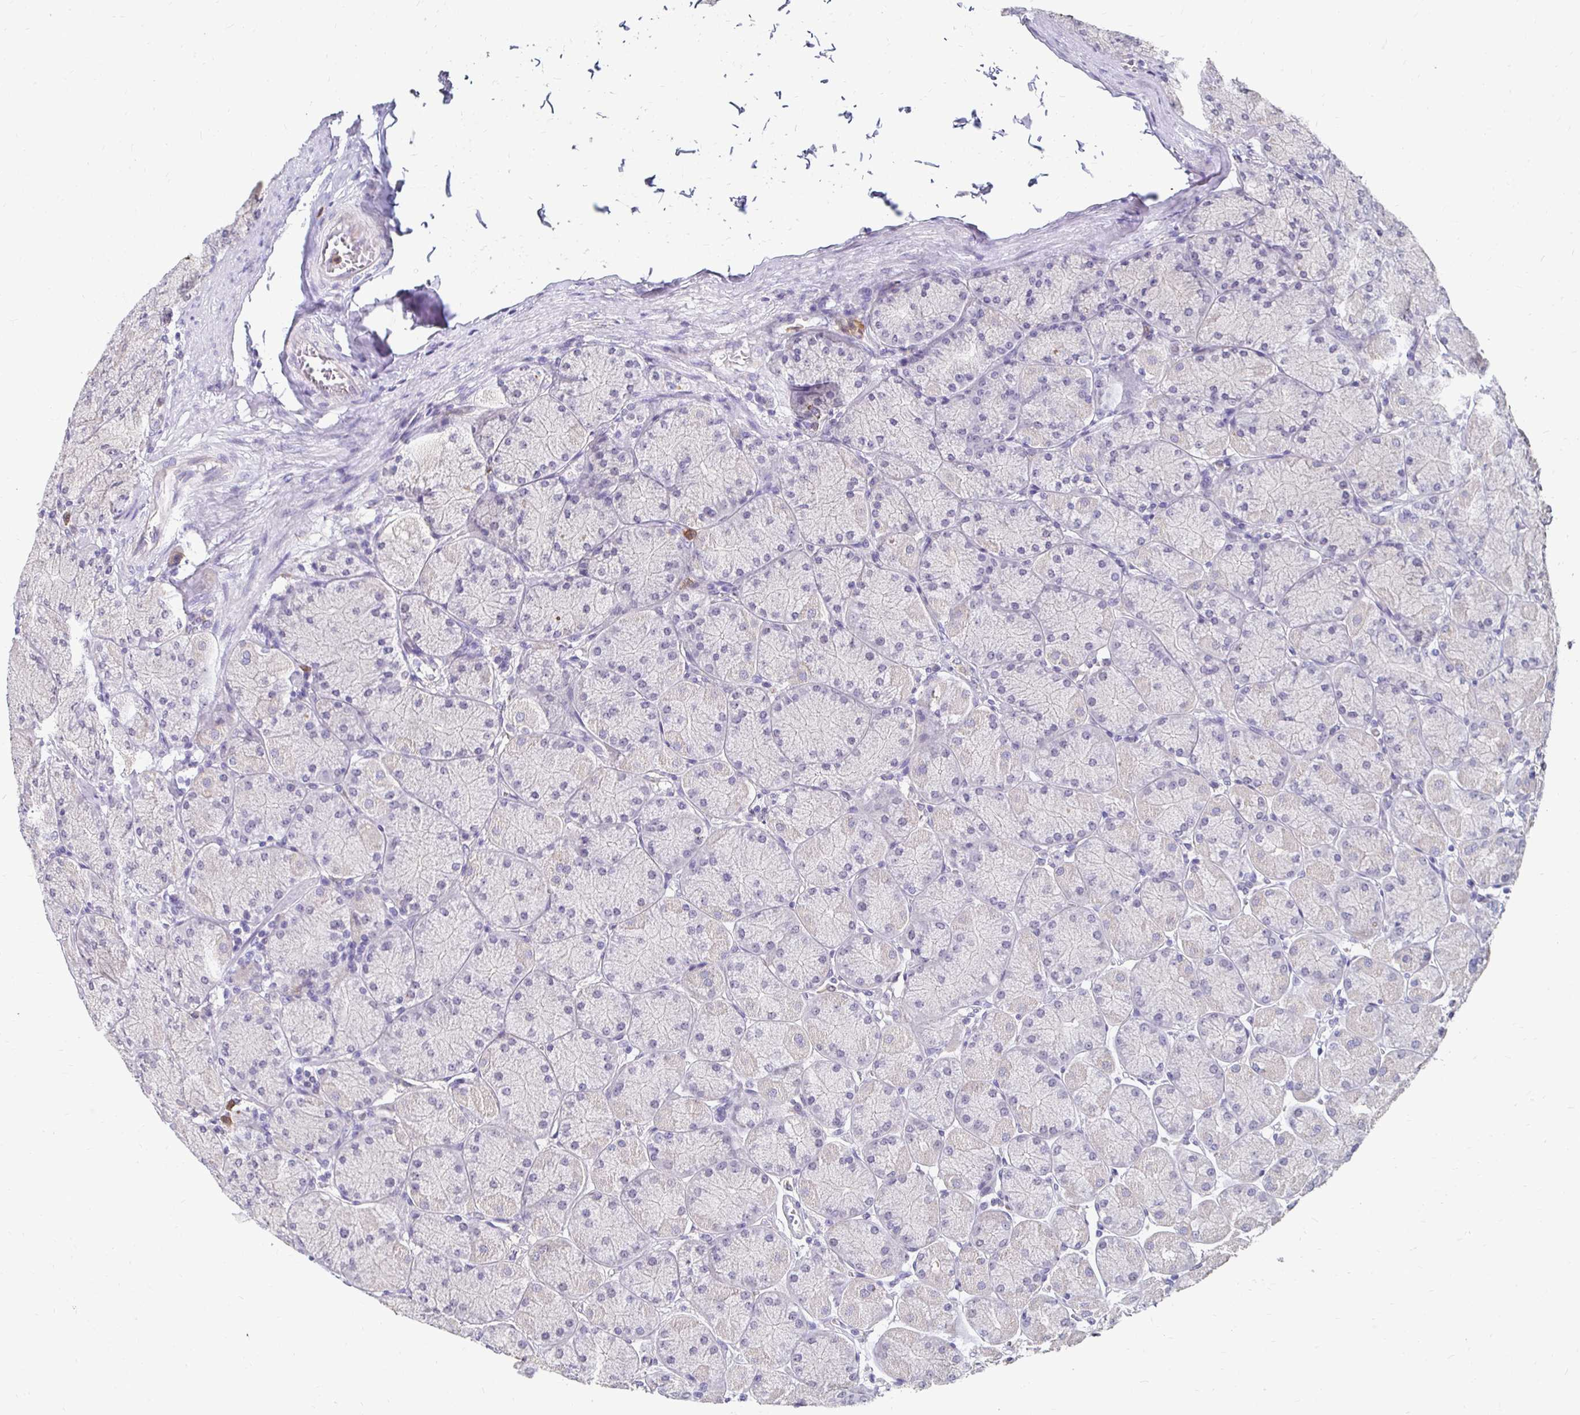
{"staining": {"intensity": "negative", "quantity": "none", "location": "none"}, "tissue": "stomach", "cell_type": "Glandular cells", "image_type": "normal", "snomed": [{"axis": "morphology", "description": "Normal tissue, NOS"}, {"axis": "topography", "description": "Stomach, upper"}], "caption": "Immunohistochemical staining of unremarkable stomach reveals no significant expression in glandular cells. (DAB immunohistochemistry, high magnification).", "gene": "GK2", "patient": {"sex": "female", "age": 56}}